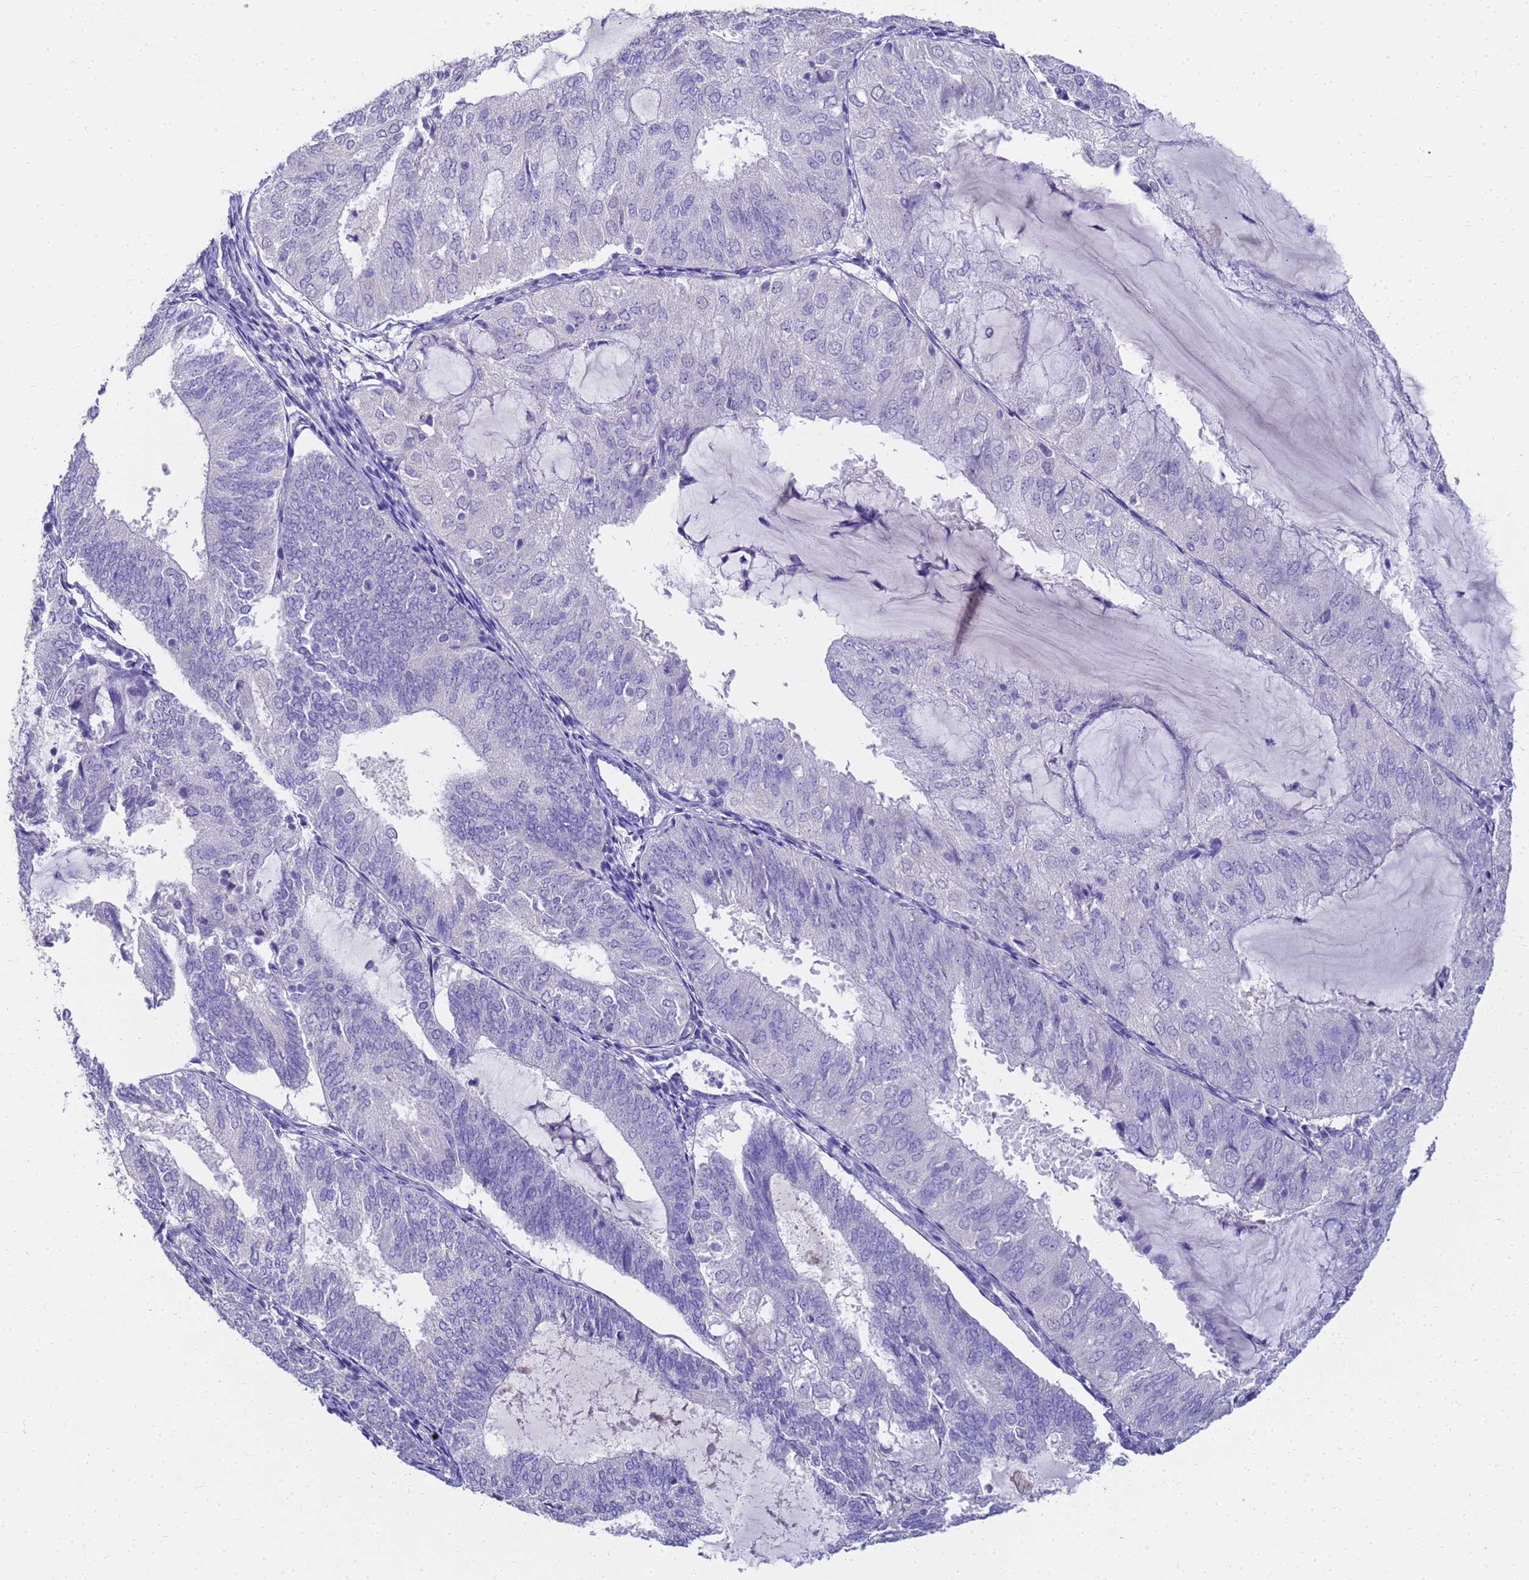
{"staining": {"intensity": "negative", "quantity": "none", "location": "none"}, "tissue": "endometrial cancer", "cell_type": "Tumor cells", "image_type": "cancer", "snomed": [{"axis": "morphology", "description": "Adenocarcinoma, NOS"}, {"axis": "topography", "description": "Endometrium"}], "caption": "The immunohistochemistry image has no significant expression in tumor cells of adenocarcinoma (endometrial) tissue.", "gene": "MS4A13", "patient": {"sex": "female", "age": 81}}